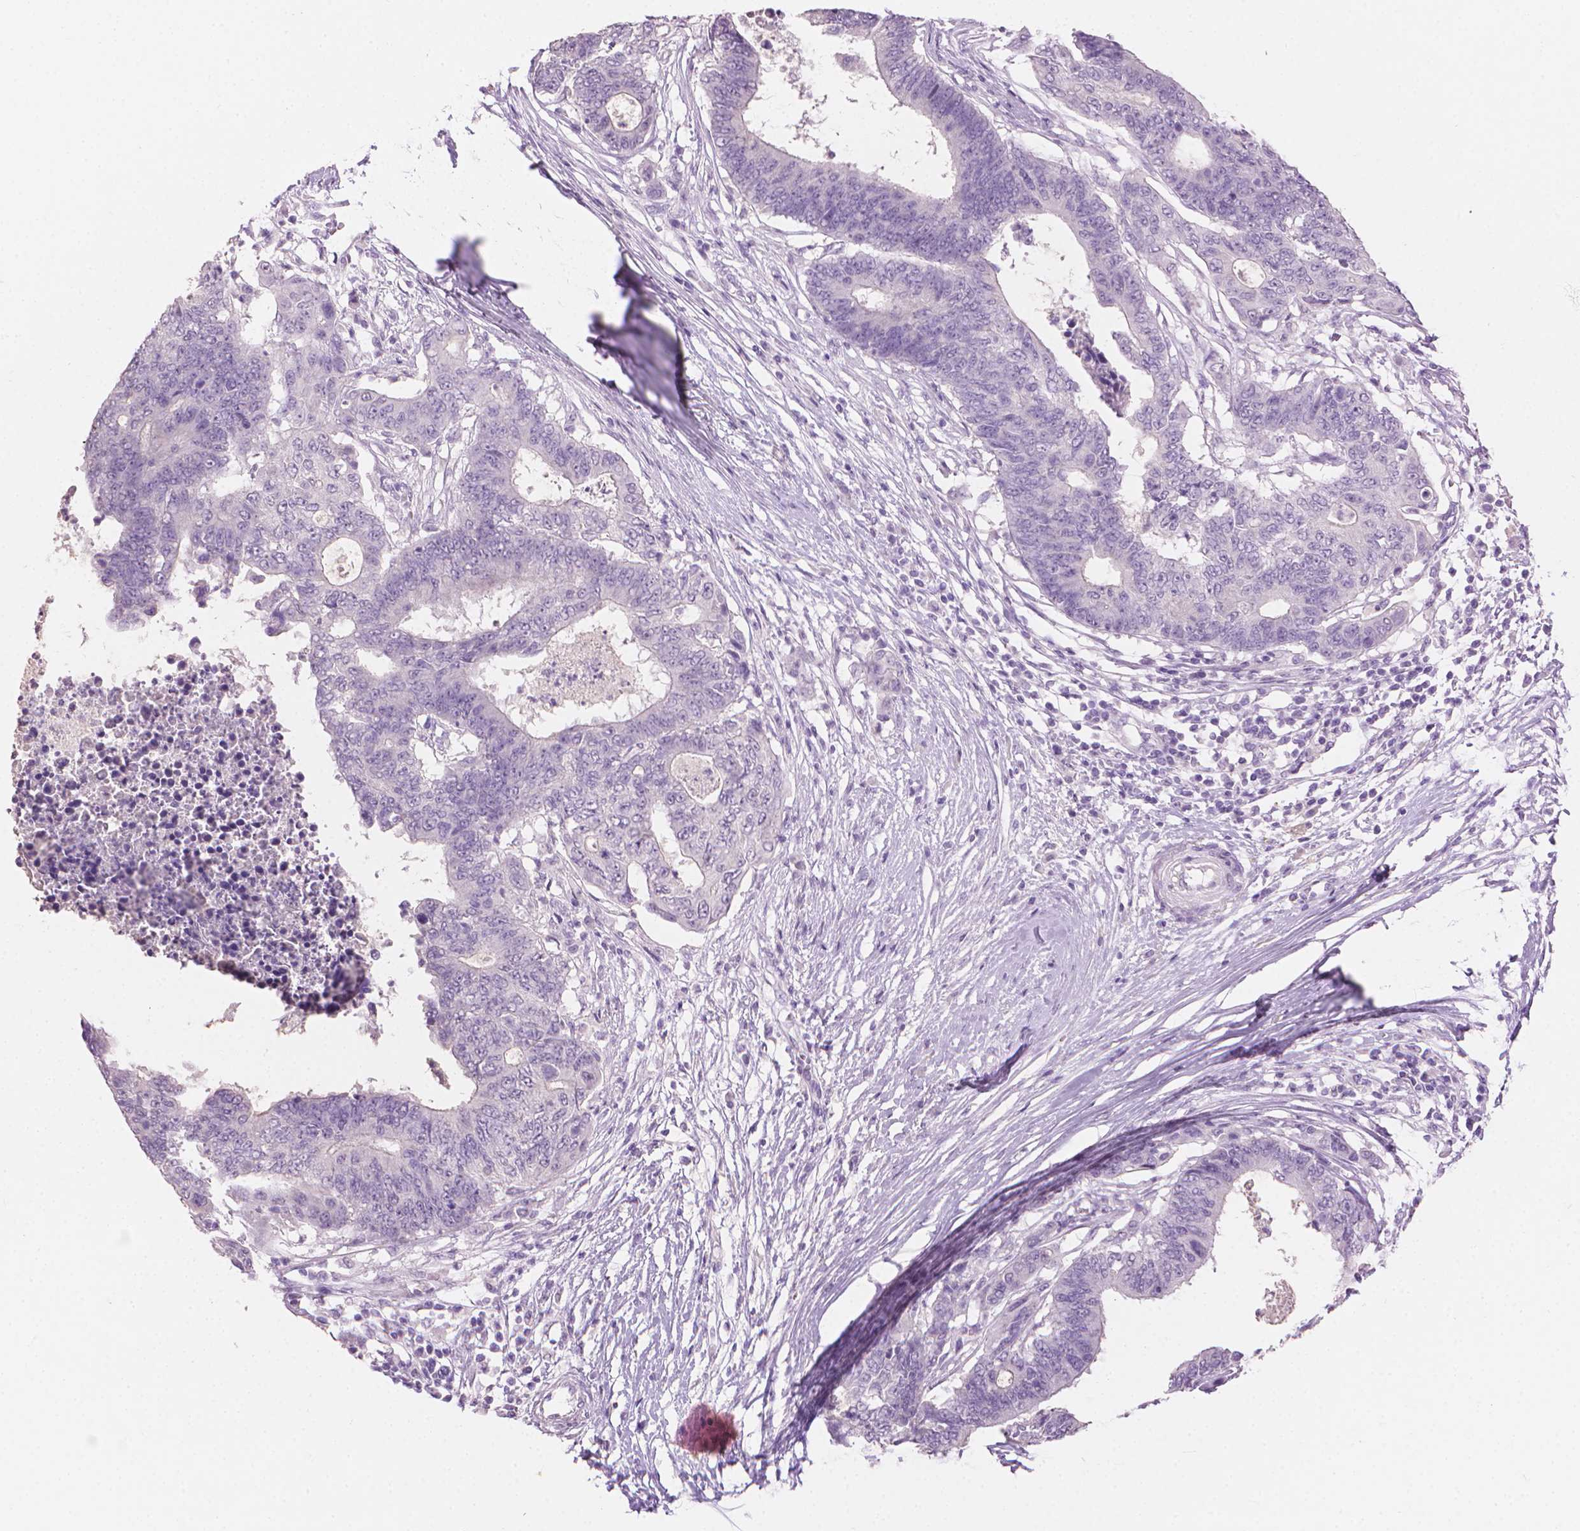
{"staining": {"intensity": "negative", "quantity": "none", "location": "none"}, "tissue": "colorectal cancer", "cell_type": "Tumor cells", "image_type": "cancer", "snomed": [{"axis": "morphology", "description": "Adenocarcinoma, NOS"}, {"axis": "topography", "description": "Colon"}], "caption": "An image of colorectal adenocarcinoma stained for a protein exhibits no brown staining in tumor cells.", "gene": "MLANA", "patient": {"sex": "female", "age": 48}}